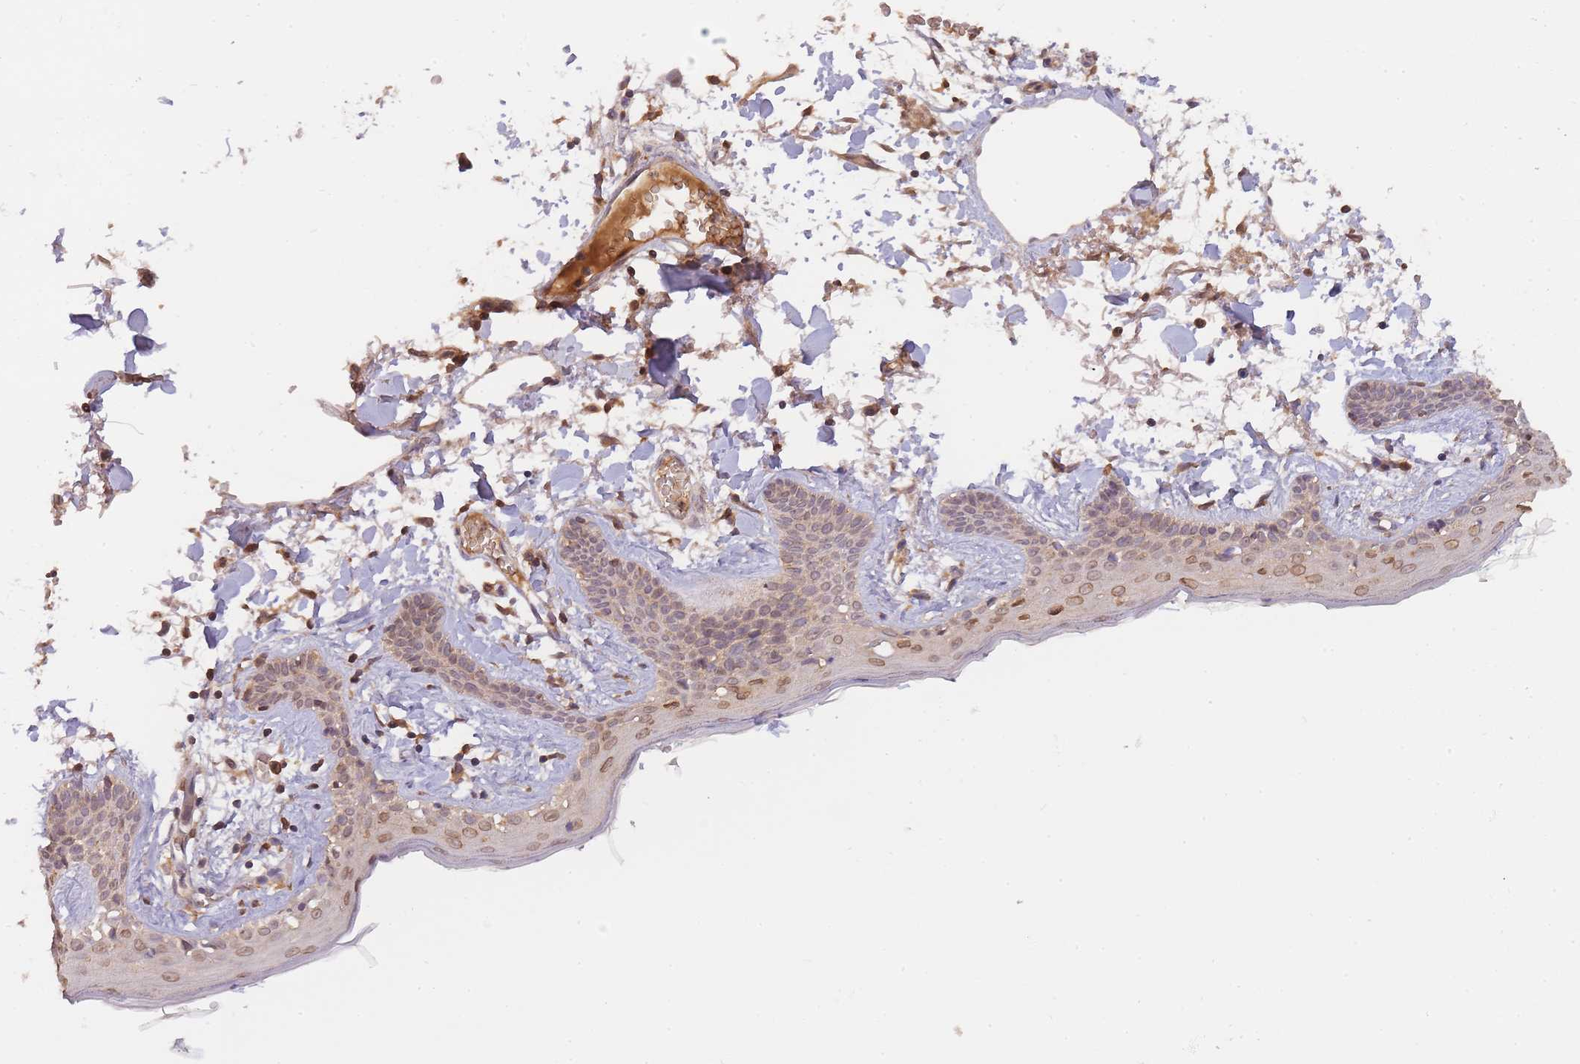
{"staining": {"intensity": "moderate", "quantity": ">75%", "location": "cytoplasmic/membranous"}, "tissue": "skin", "cell_type": "Fibroblasts", "image_type": "normal", "snomed": [{"axis": "morphology", "description": "Normal tissue, NOS"}, {"axis": "topography", "description": "Skin"}], "caption": "Protein expression analysis of unremarkable skin exhibits moderate cytoplasmic/membranous staining in approximately >75% of fibroblasts.", "gene": "PIP4P1", "patient": {"sex": "male", "age": 79}}